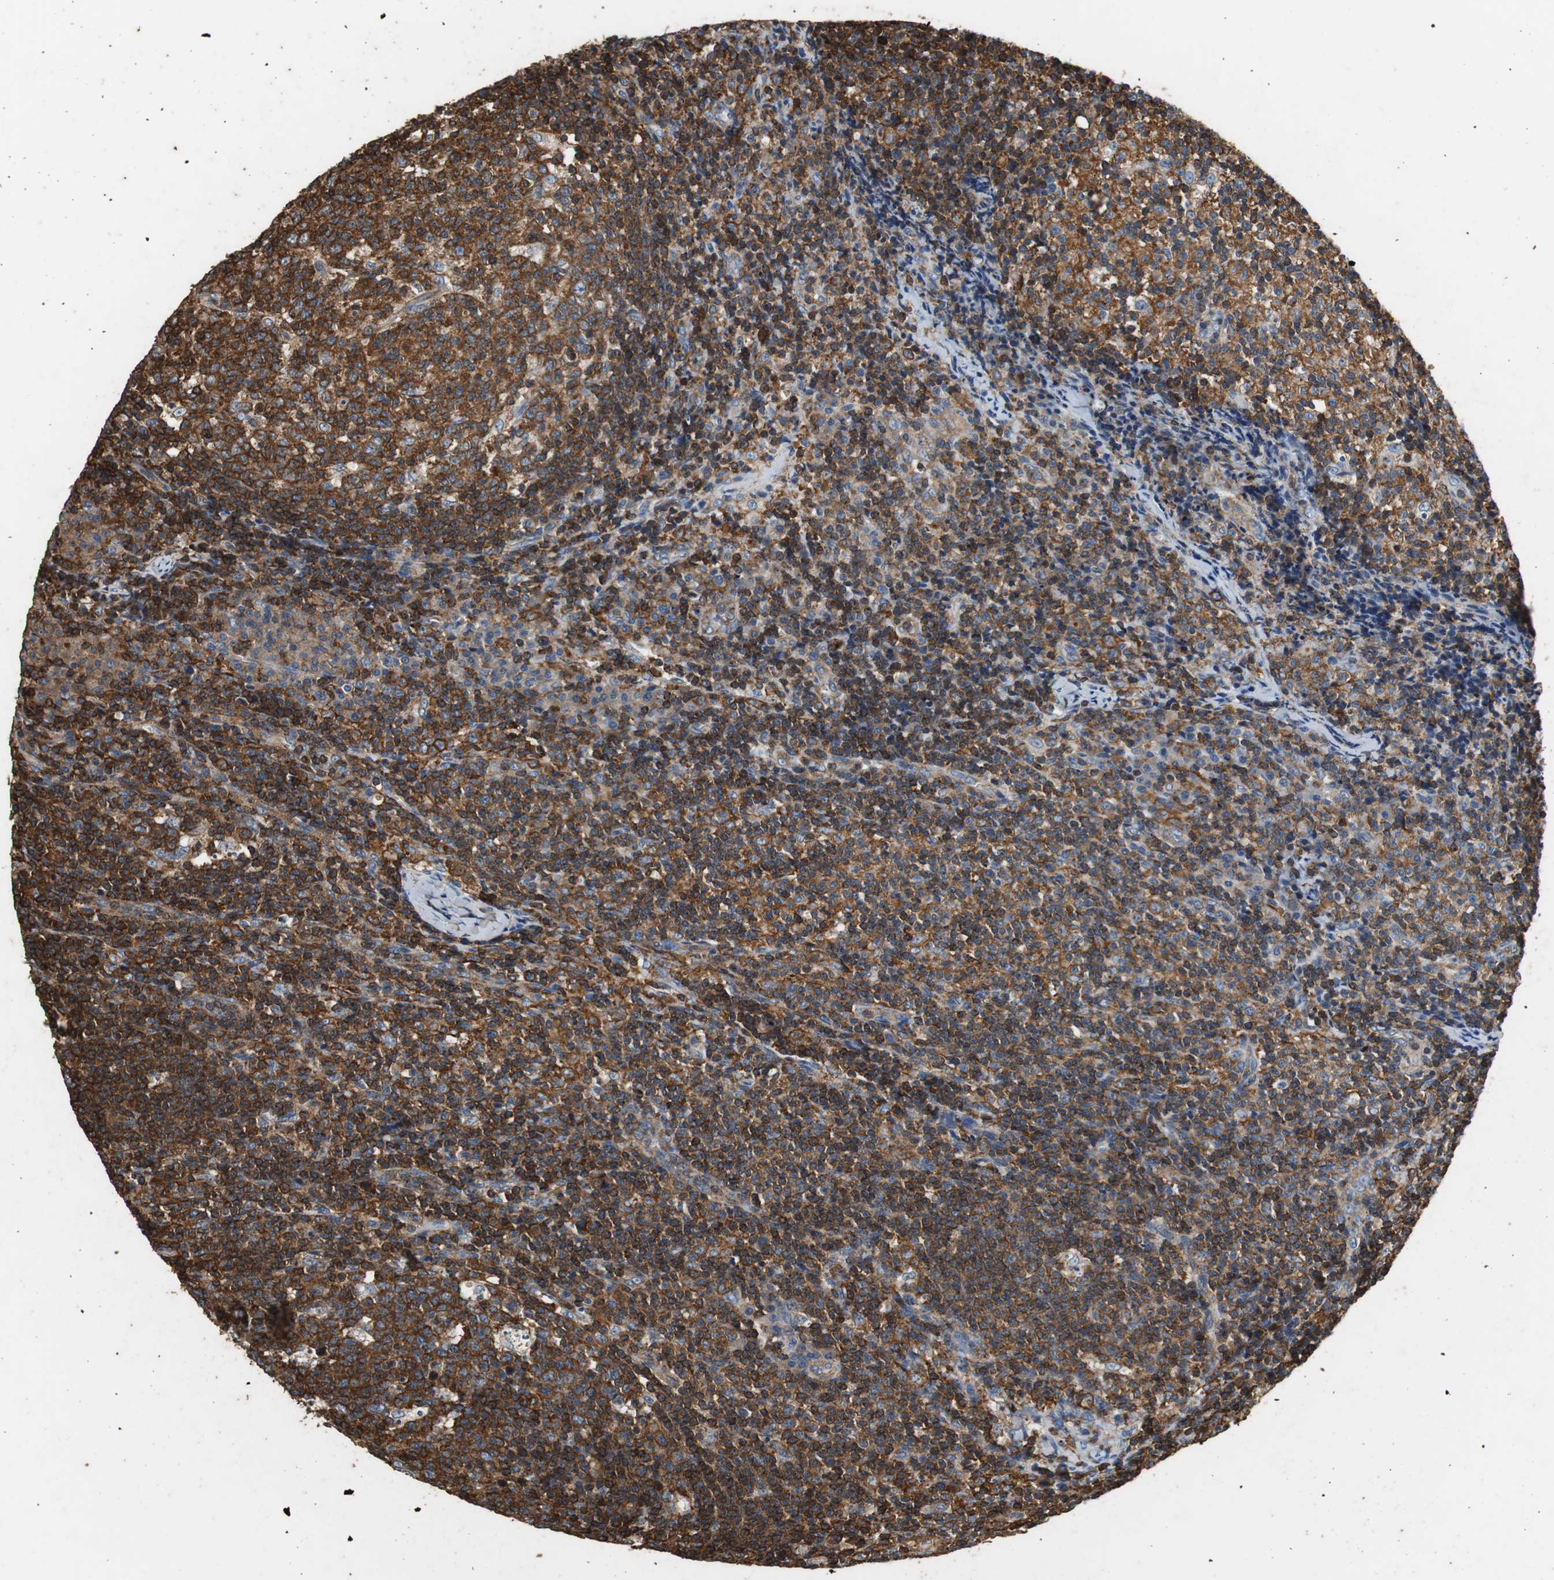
{"staining": {"intensity": "strong", "quantity": ">75%", "location": "cytoplasmic/membranous"}, "tissue": "lymph node", "cell_type": "Germinal center cells", "image_type": "normal", "snomed": [{"axis": "morphology", "description": "Normal tissue, NOS"}, {"axis": "morphology", "description": "Inflammation, NOS"}, {"axis": "topography", "description": "Lymph node"}], "caption": "The photomicrograph reveals immunohistochemical staining of normal lymph node. There is strong cytoplasmic/membranous expression is present in about >75% of germinal center cells.", "gene": "PRKRA", "patient": {"sex": "male", "age": 55}}